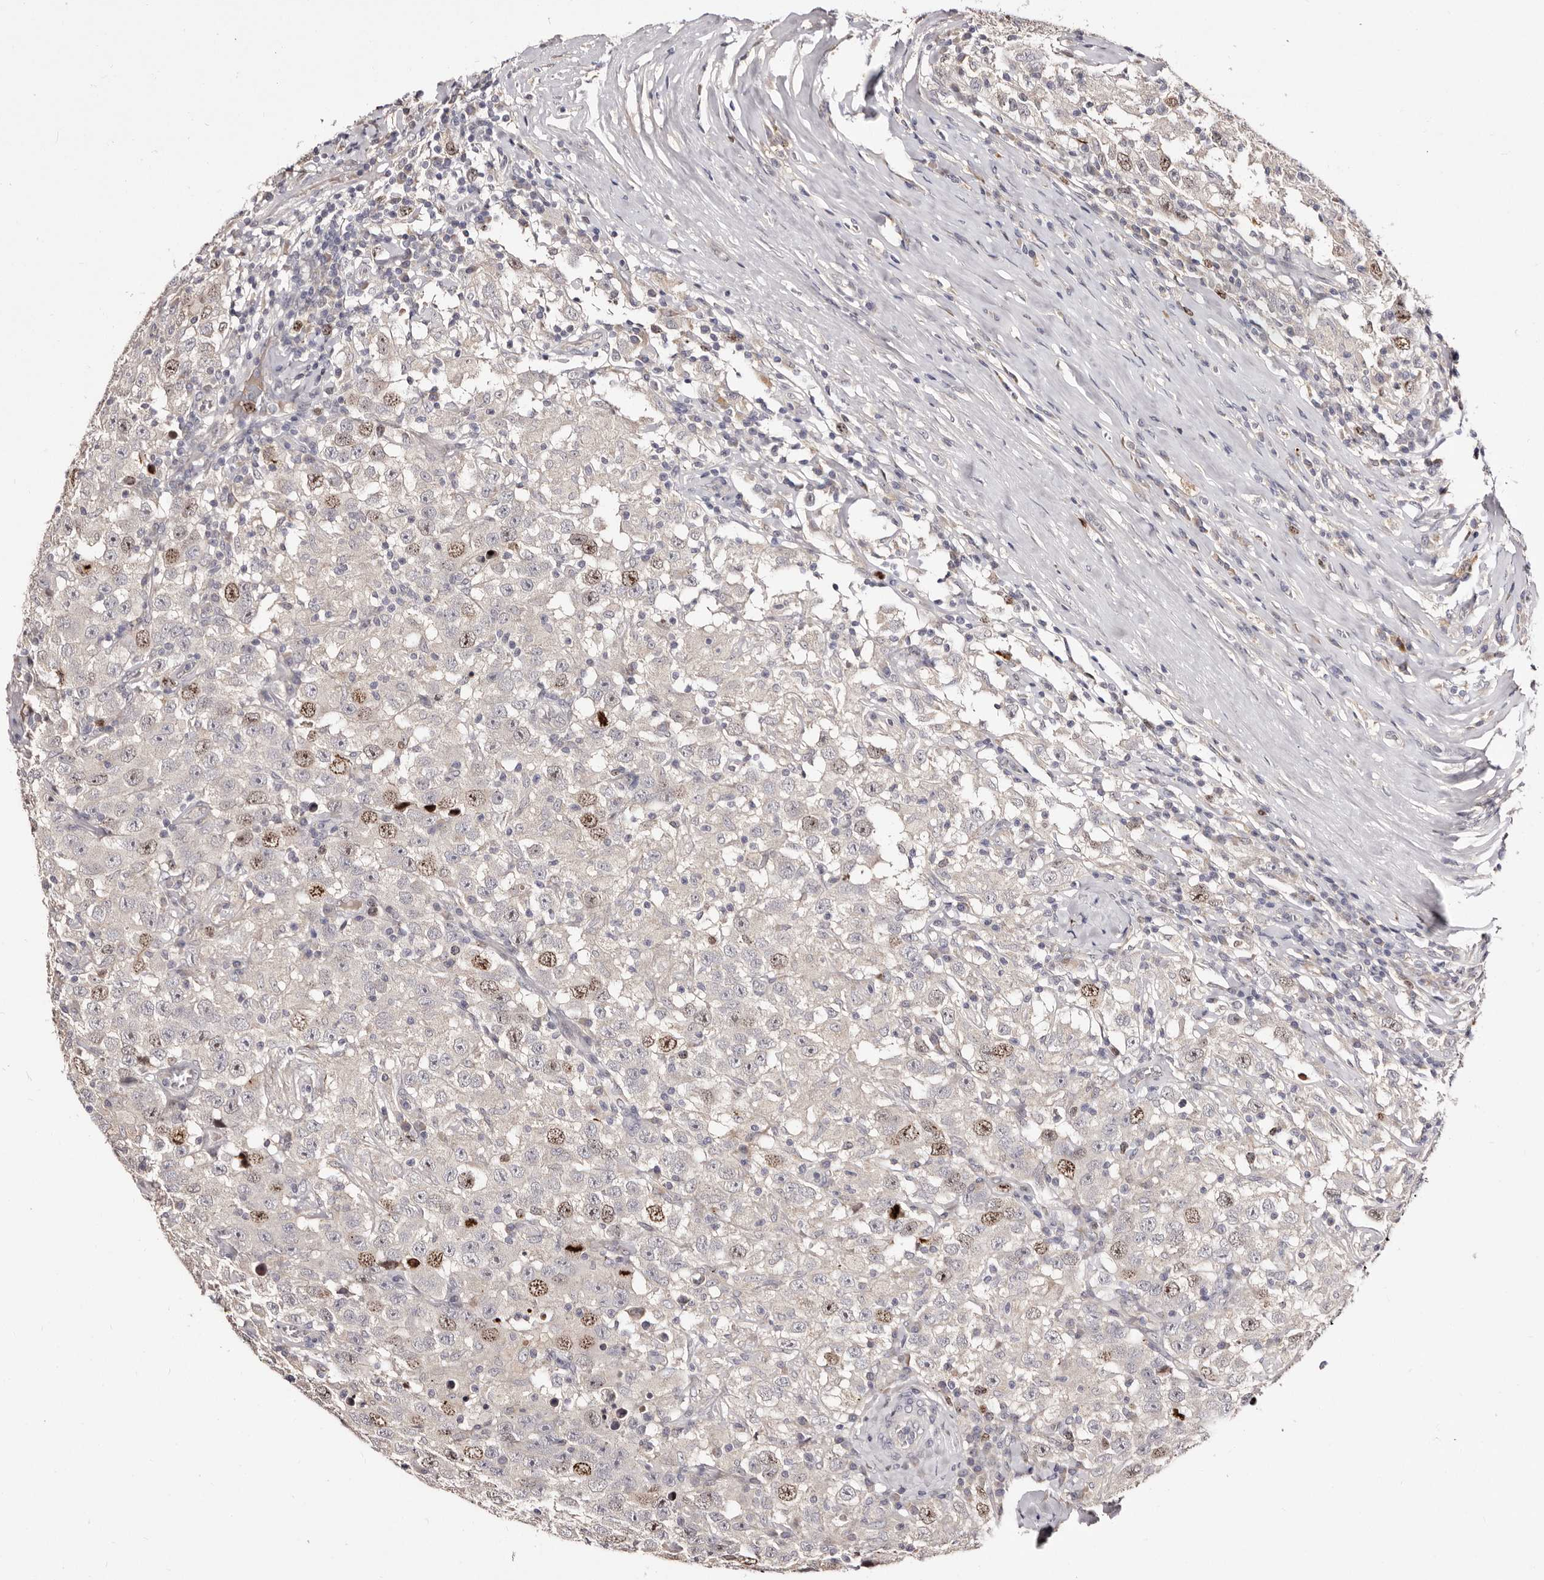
{"staining": {"intensity": "moderate", "quantity": "<25%", "location": "nuclear"}, "tissue": "testis cancer", "cell_type": "Tumor cells", "image_type": "cancer", "snomed": [{"axis": "morphology", "description": "Seminoma, NOS"}, {"axis": "topography", "description": "Testis"}], "caption": "Brown immunohistochemical staining in seminoma (testis) demonstrates moderate nuclear staining in about <25% of tumor cells. The protein is stained brown, and the nuclei are stained in blue (DAB IHC with brightfield microscopy, high magnification).", "gene": "CDCA8", "patient": {"sex": "male", "age": 41}}